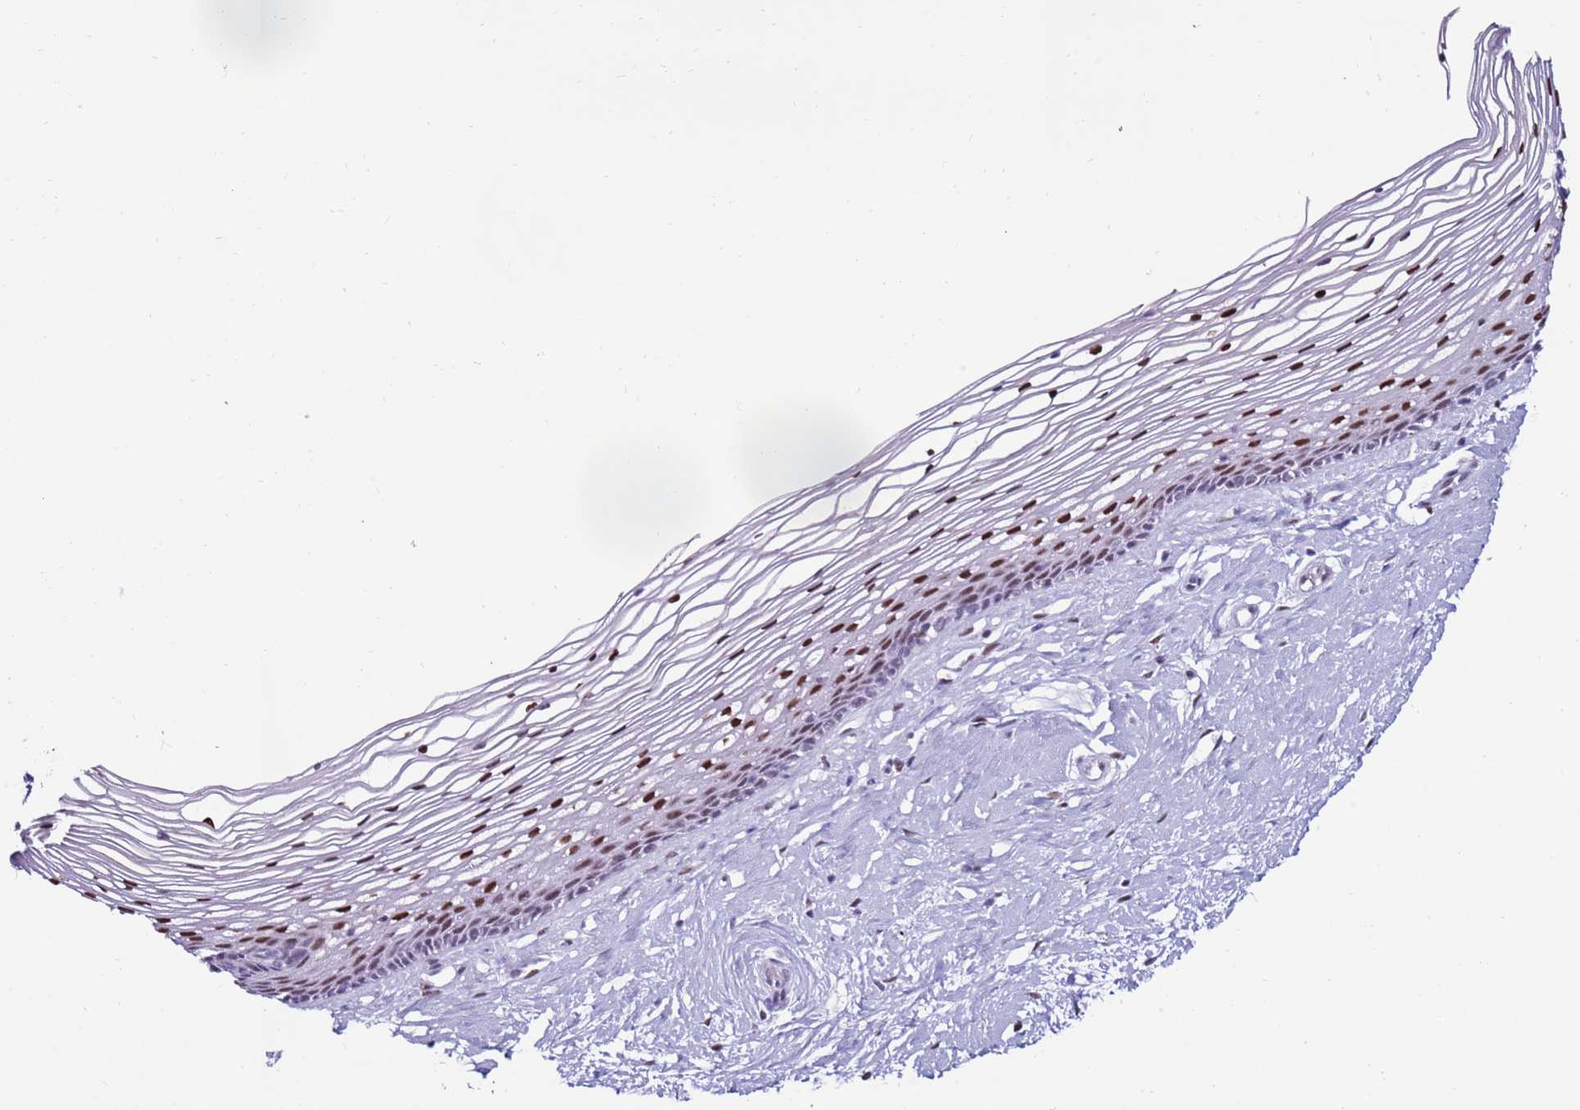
{"staining": {"intensity": "strong", "quantity": "<25%", "location": "nuclear"}, "tissue": "vagina", "cell_type": "Squamous epithelial cells", "image_type": "normal", "snomed": [{"axis": "morphology", "description": "Normal tissue, NOS"}, {"axis": "topography", "description": "Vagina"}], "caption": "Immunohistochemistry image of normal vagina: human vagina stained using IHC exhibits medium levels of strong protein expression localized specifically in the nuclear of squamous epithelial cells, appearing as a nuclear brown color.", "gene": "KPNA4", "patient": {"sex": "female", "age": 46}}